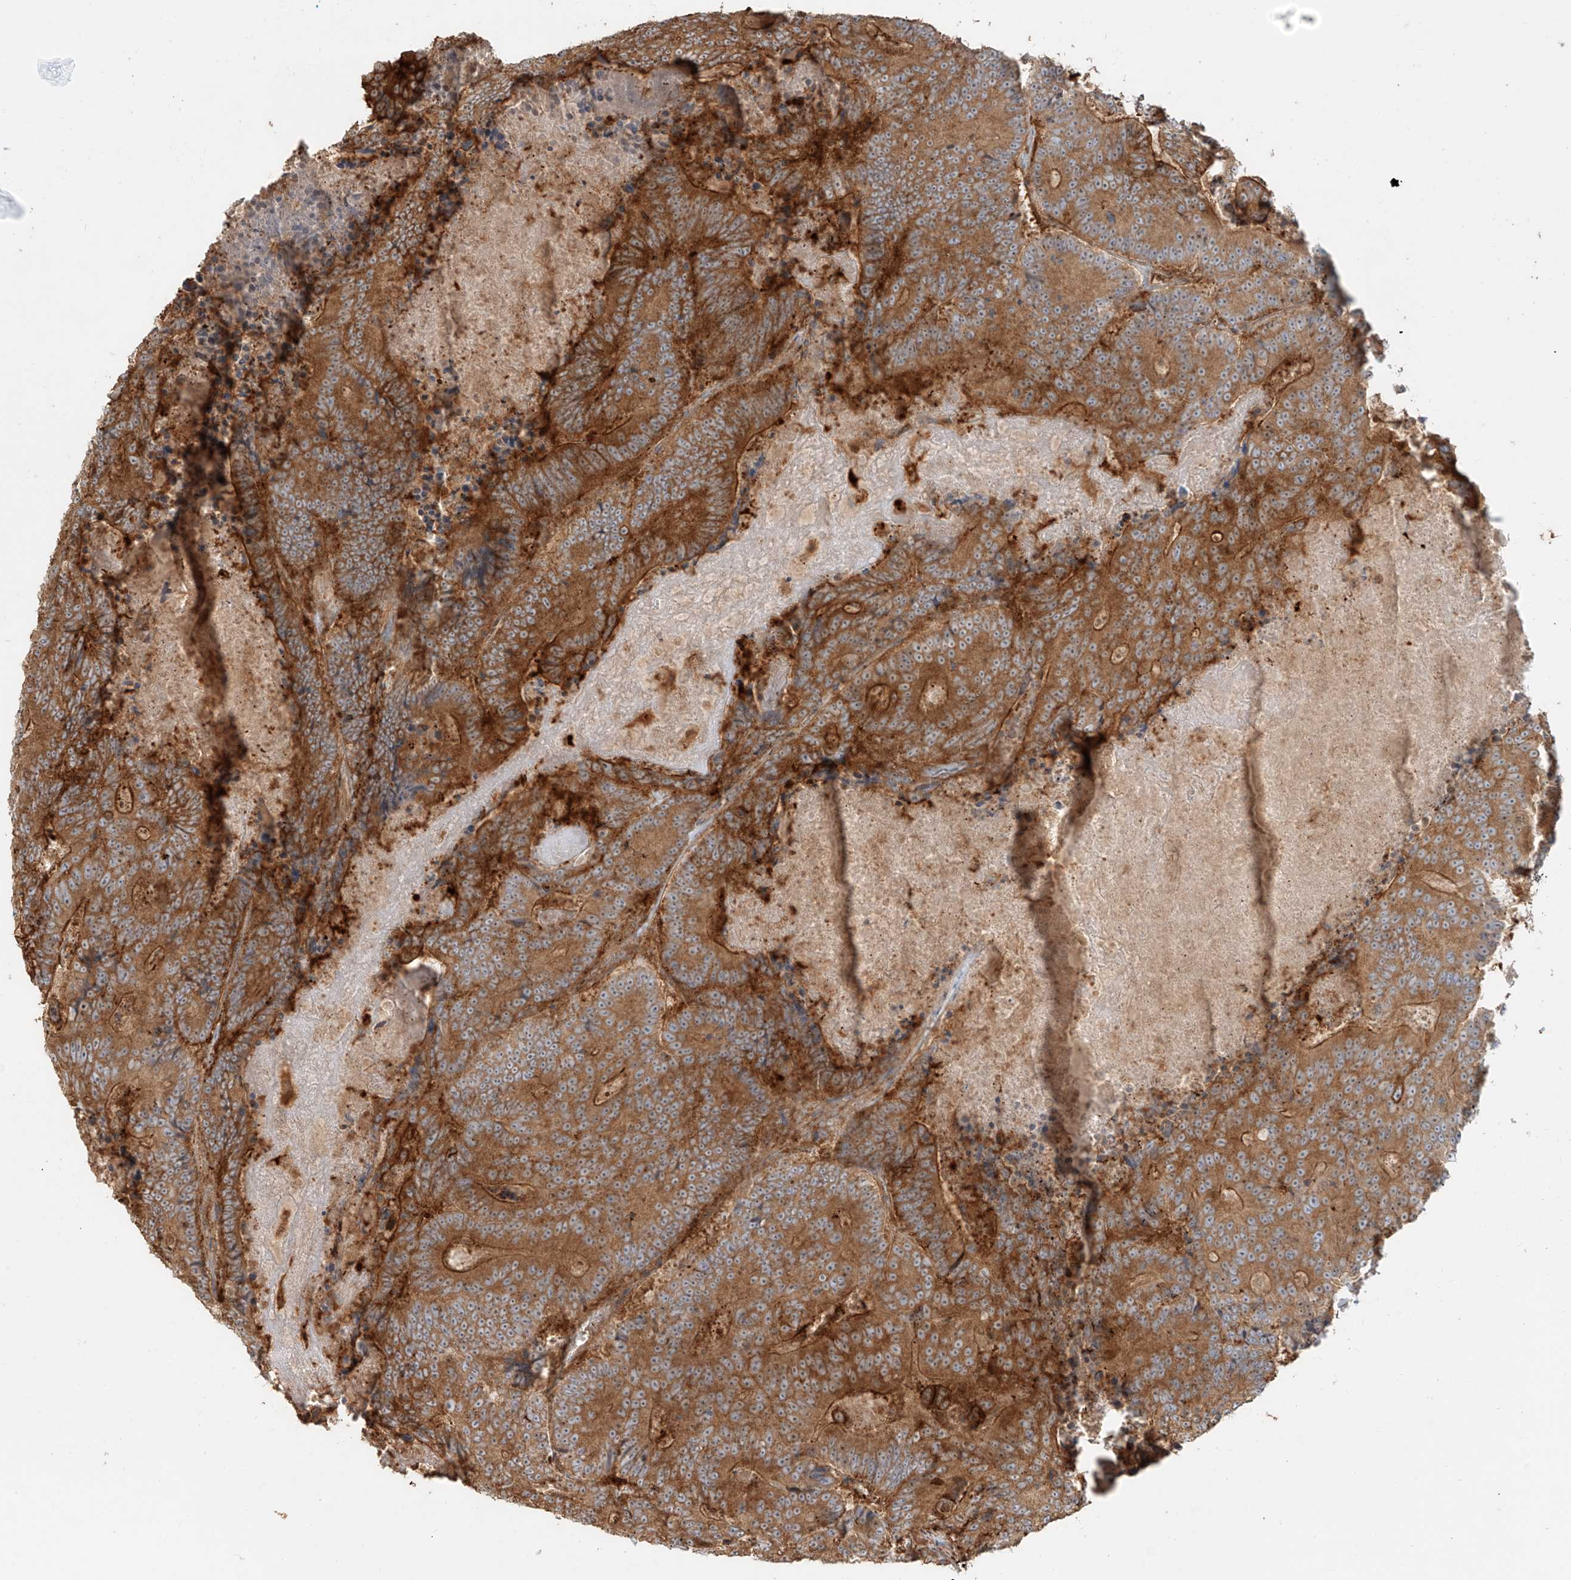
{"staining": {"intensity": "strong", "quantity": ">75%", "location": "cytoplasmic/membranous"}, "tissue": "colorectal cancer", "cell_type": "Tumor cells", "image_type": "cancer", "snomed": [{"axis": "morphology", "description": "Adenocarcinoma, NOS"}, {"axis": "topography", "description": "Colon"}], "caption": "Colorectal adenocarcinoma stained for a protein displays strong cytoplasmic/membranous positivity in tumor cells.", "gene": "SNX9", "patient": {"sex": "male", "age": 83}}